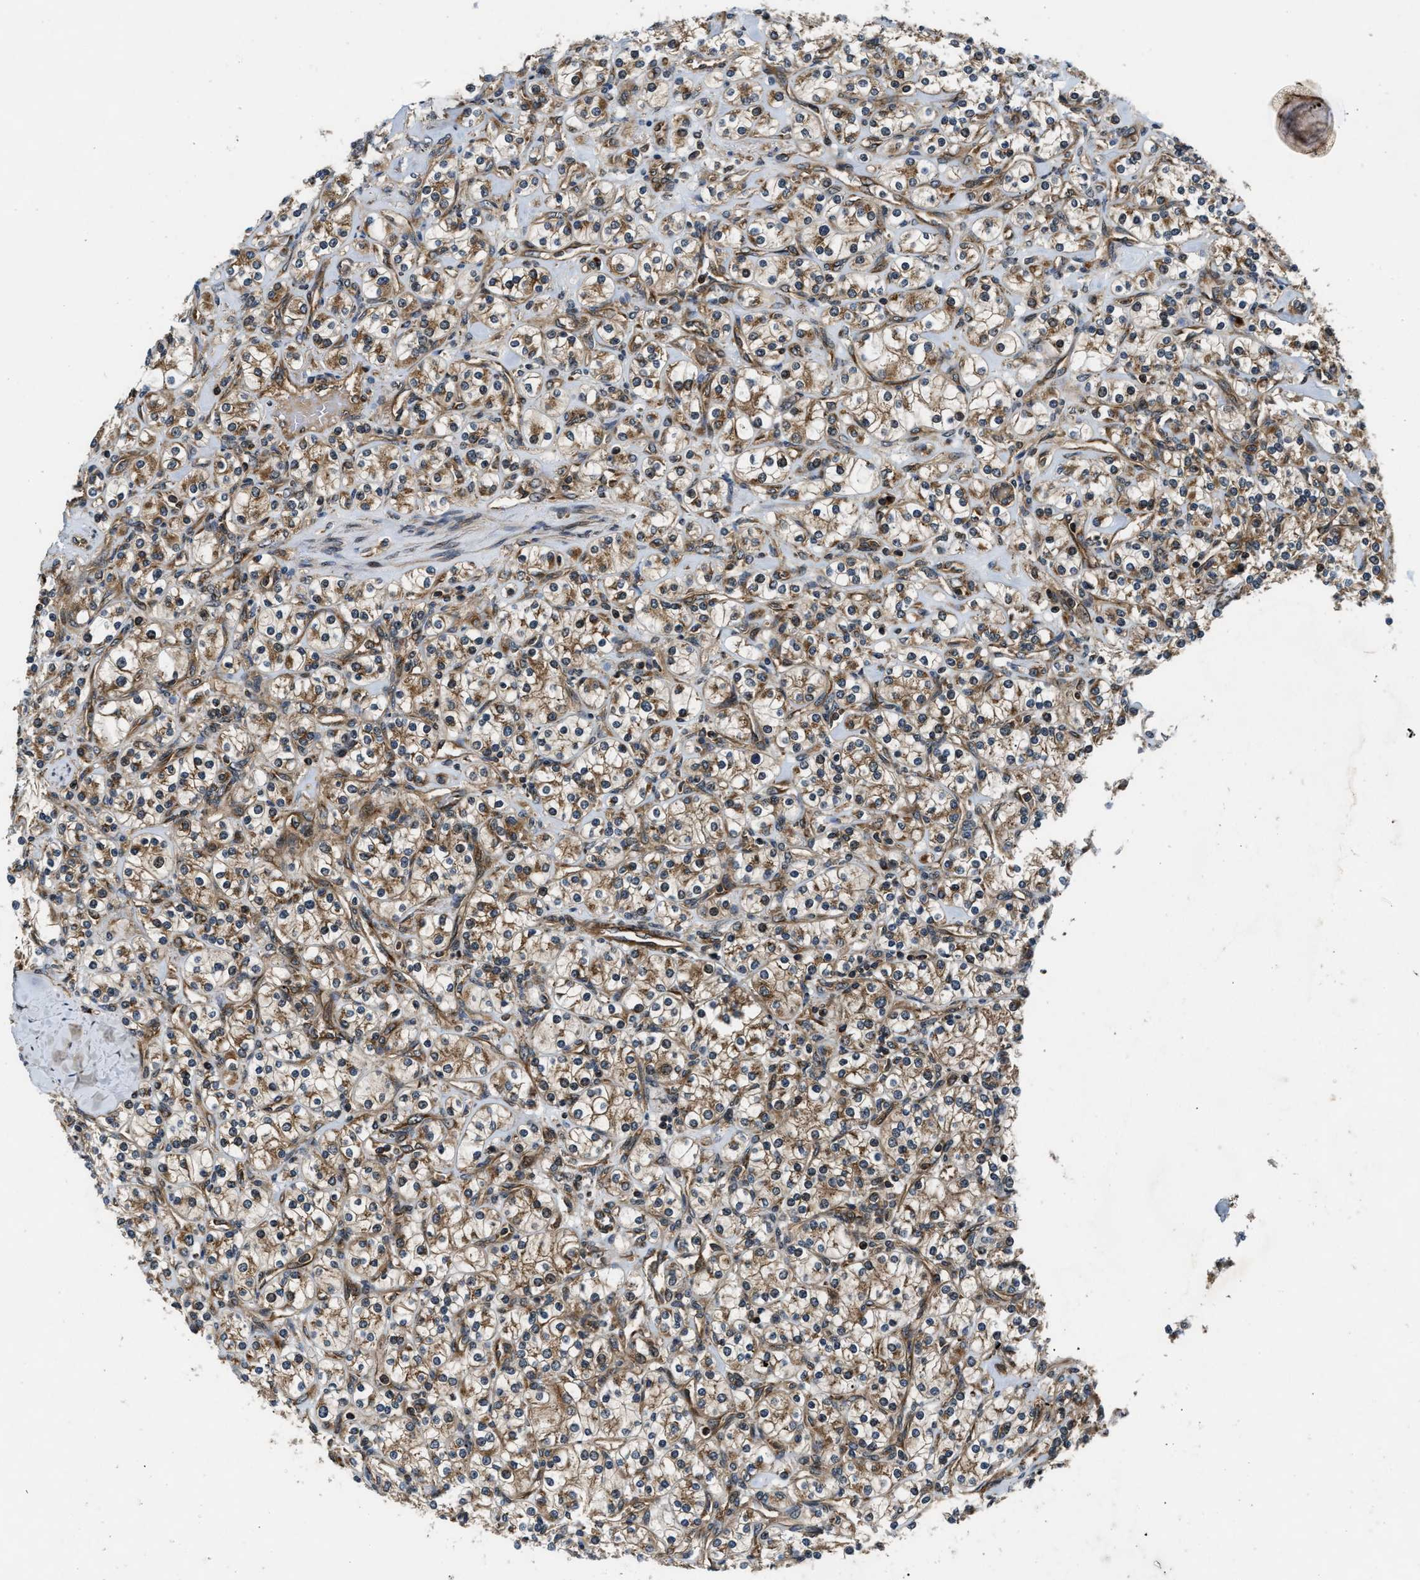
{"staining": {"intensity": "moderate", "quantity": ">75%", "location": "cytoplasmic/membranous"}, "tissue": "renal cancer", "cell_type": "Tumor cells", "image_type": "cancer", "snomed": [{"axis": "morphology", "description": "Adenocarcinoma, NOS"}, {"axis": "topography", "description": "Kidney"}], "caption": "Renal cancer stained for a protein (brown) exhibits moderate cytoplasmic/membranous positive staining in approximately >75% of tumor cells.", "gene": "PNPLA8", "patient": {"sex": "male", "age": 77}}